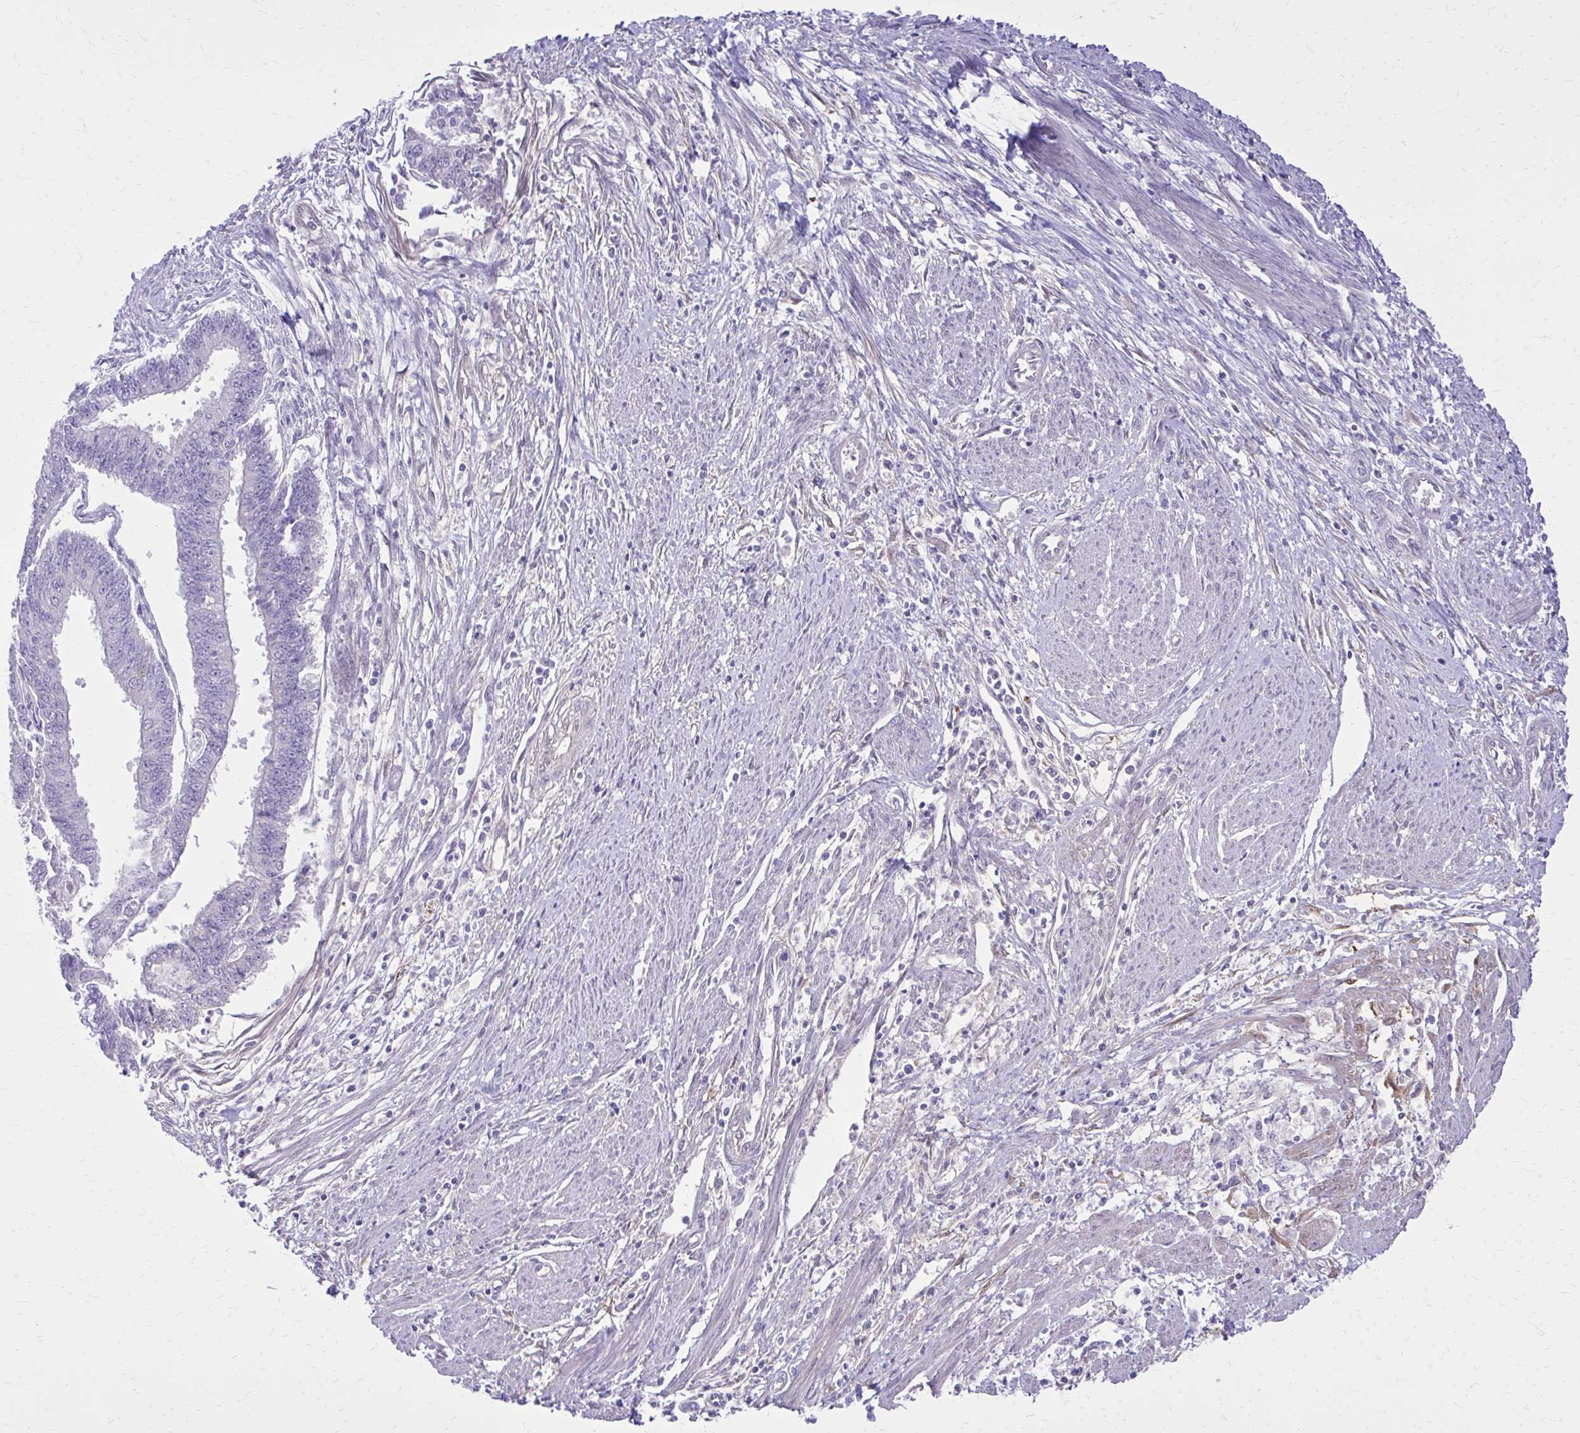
{"staining": {"intensity": "negative", "quantity": "none", "location": "none"}, "tissue": "endometrial cancer", "cell_type": "Tumor cells", "image_type": "cancer", "snomed": [{"axis": "morphology", "description": "Adenocarcinoma, NOS"}, {"axis": "topography", "description": "Endometrium"}], "caption": "This is a photomicrograph of immunohistochemistry staining of endometrial adenocarcinoma, which shows no staining in tumor cells.", "gene": "NNMT", "patient": {"sex": "female", "age": 73}}